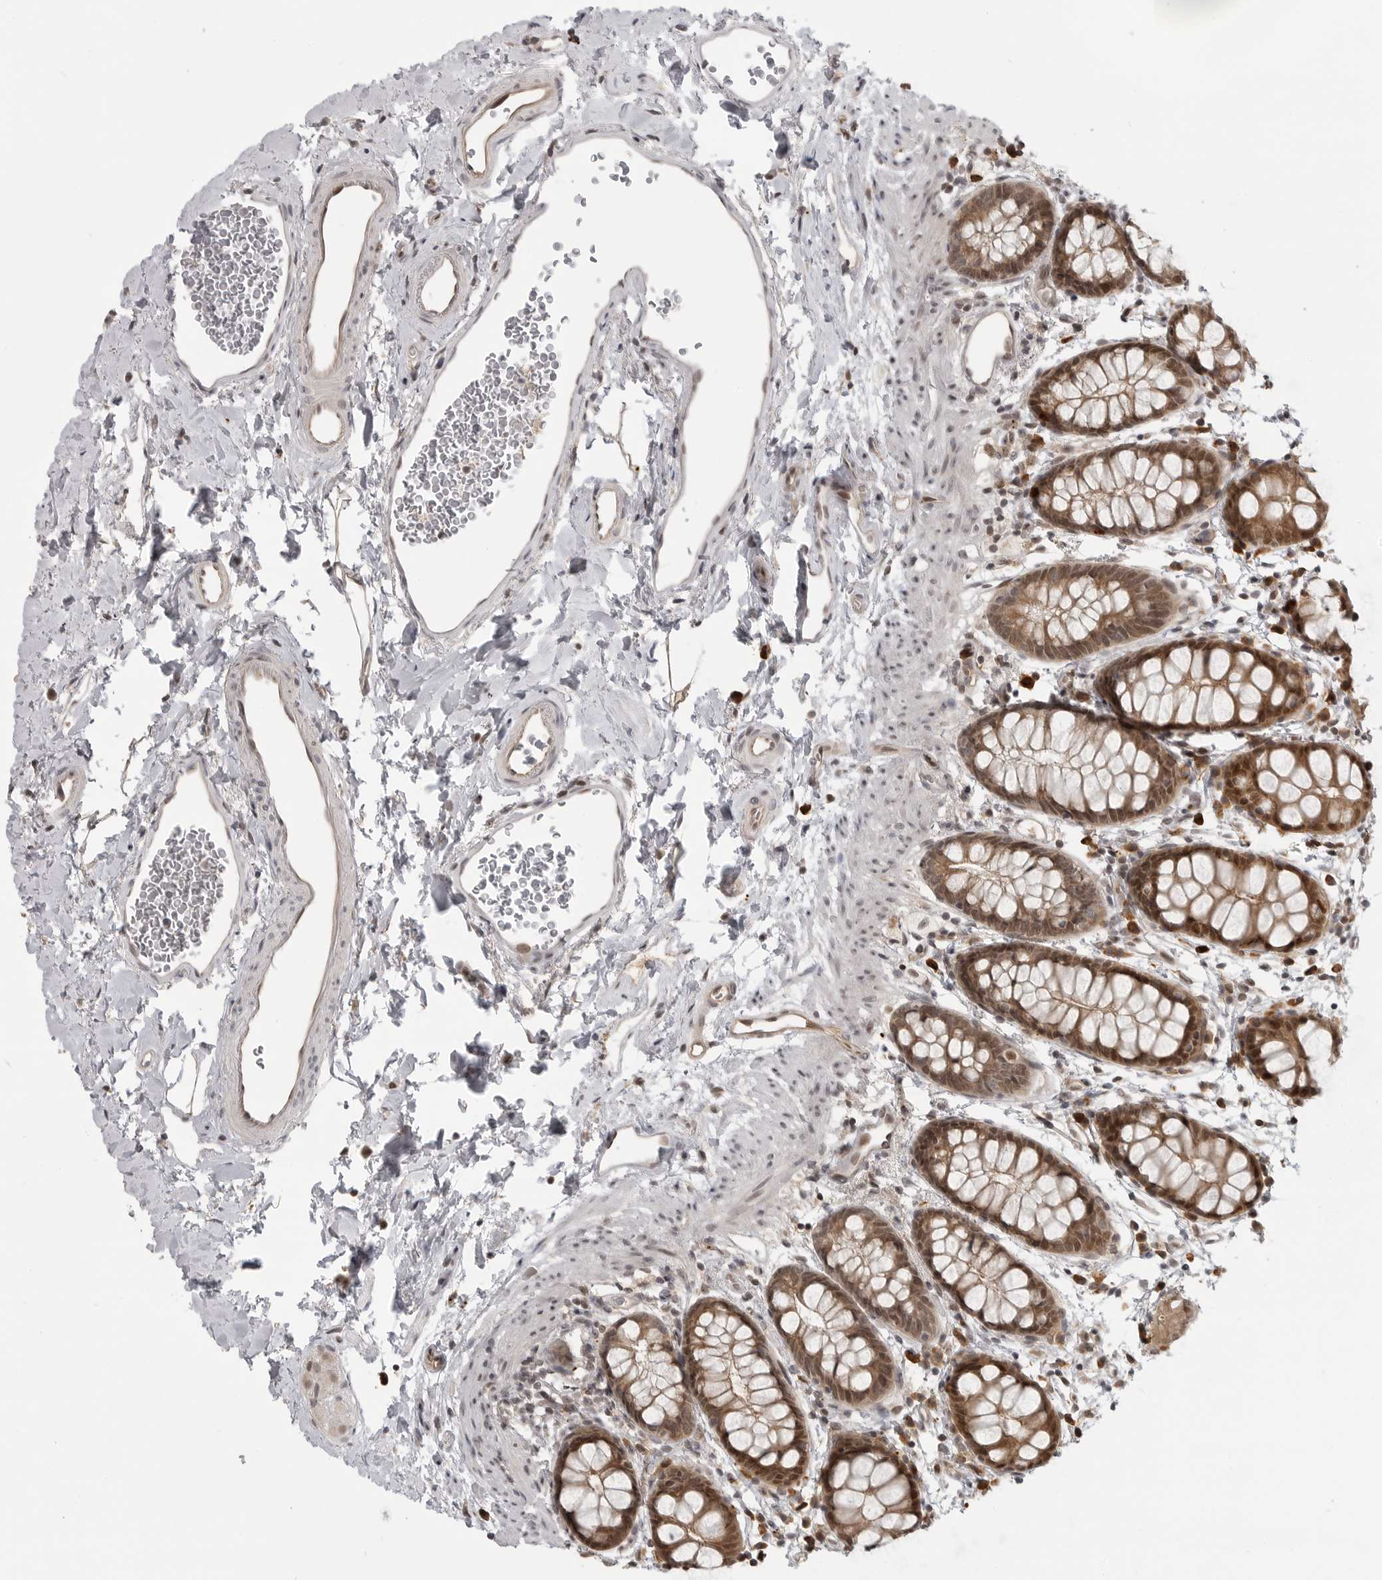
{"staining": {"intensity": "moderate", "quantity": ">75%", "location": "cytoplasmic/membranous,nuclear"}, "tissue": "rectum", "cell_type": "Glandular cells", "image_type": "normal", "snomed": [{"axis": "morphology", "description": "Normal tissue, NOS"}, {"axis": "topography", "description": "Rectum"}], "caption": "High-power microscopy captured an IHC image of benign rectum, revealing moderate cytoplasmic/membranous,nuclear staining in approximately >75% of glandular cells.", "gene": "CEP295NL", "patient": {"sex": "female", "age": 65}}